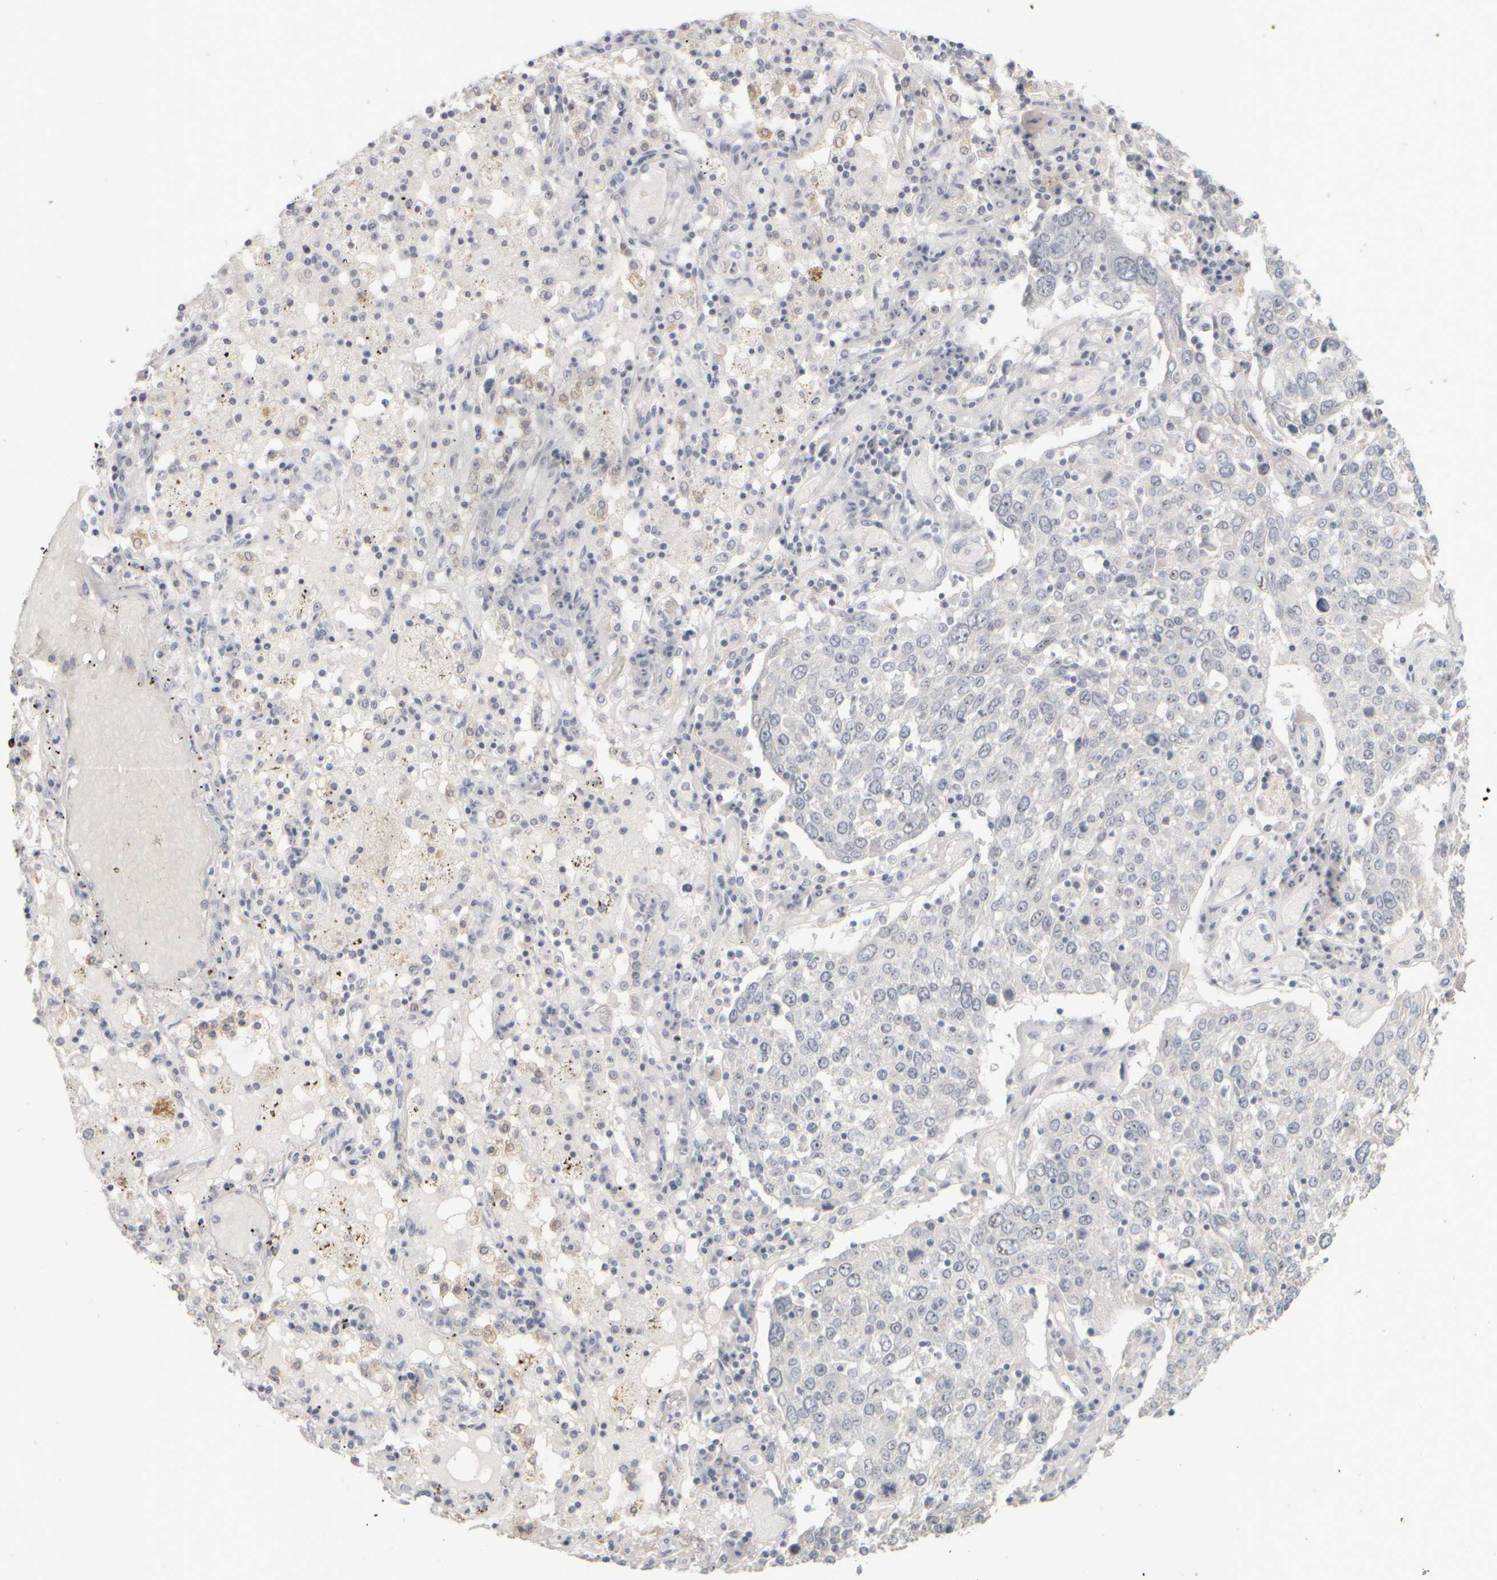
{"staining": {"intensity": "moderate", "quantity": "<25%", "location": "nuclear"}, "tissue": "lung cancer", "cell_type": "Tumor cells", "image_type": "cancer", "snomed": [{"axis": "morphology", "description": "Squamous cell carcinoma, NOS"}, {"axis": "topography", "description": "Lung"}], "caption": "Protein positivity by immunohistochemistry (IHC) shows moderate nuclear expression in approximately <25% of tumor cells in lung cancer.", "gene": "DCXR", "patient": {"sex": "male", "age": 65}}